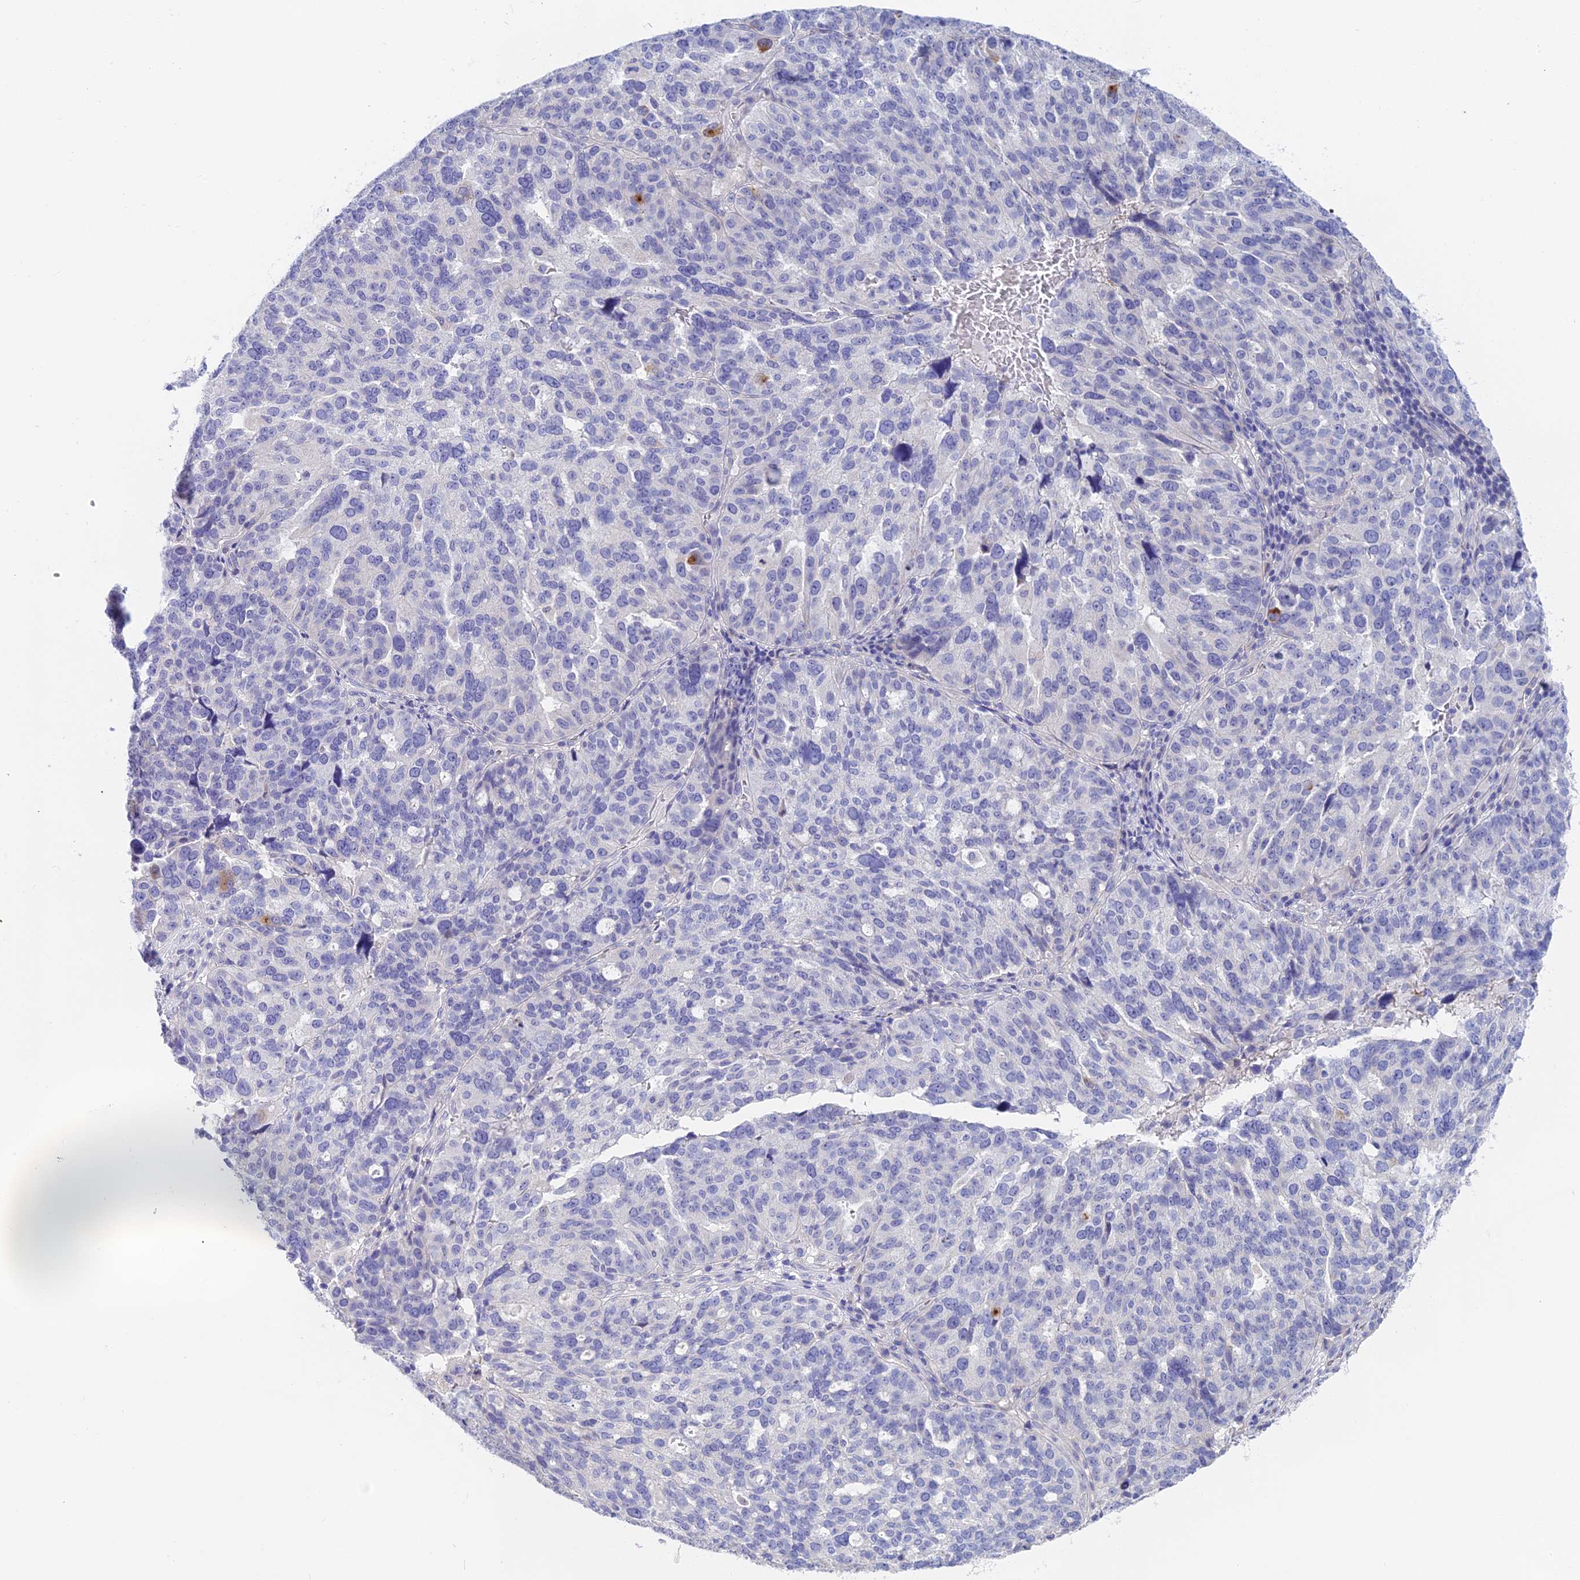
{"staining": {"intensity": "negative", "quantity": "none", "location": "none"}, "tissue": "ovarian cancer", "cell_type": "Tumor cells", "image_type": "cancer", "snomed": [{"axis": "morphology", "description": "Cystadenocarcinoma, serous, NOS"}, {"axis": "topography", "description": "Ovary"}], "caption": "DAB (3,3'-diaminobenzidine) immunohistochemical staining of human serous cystadenocarcinoma (ovarian) displays no significant expression in tumor cells.", "gene": "GLB1L", "patient": {"sex": "female", "age": 59}}